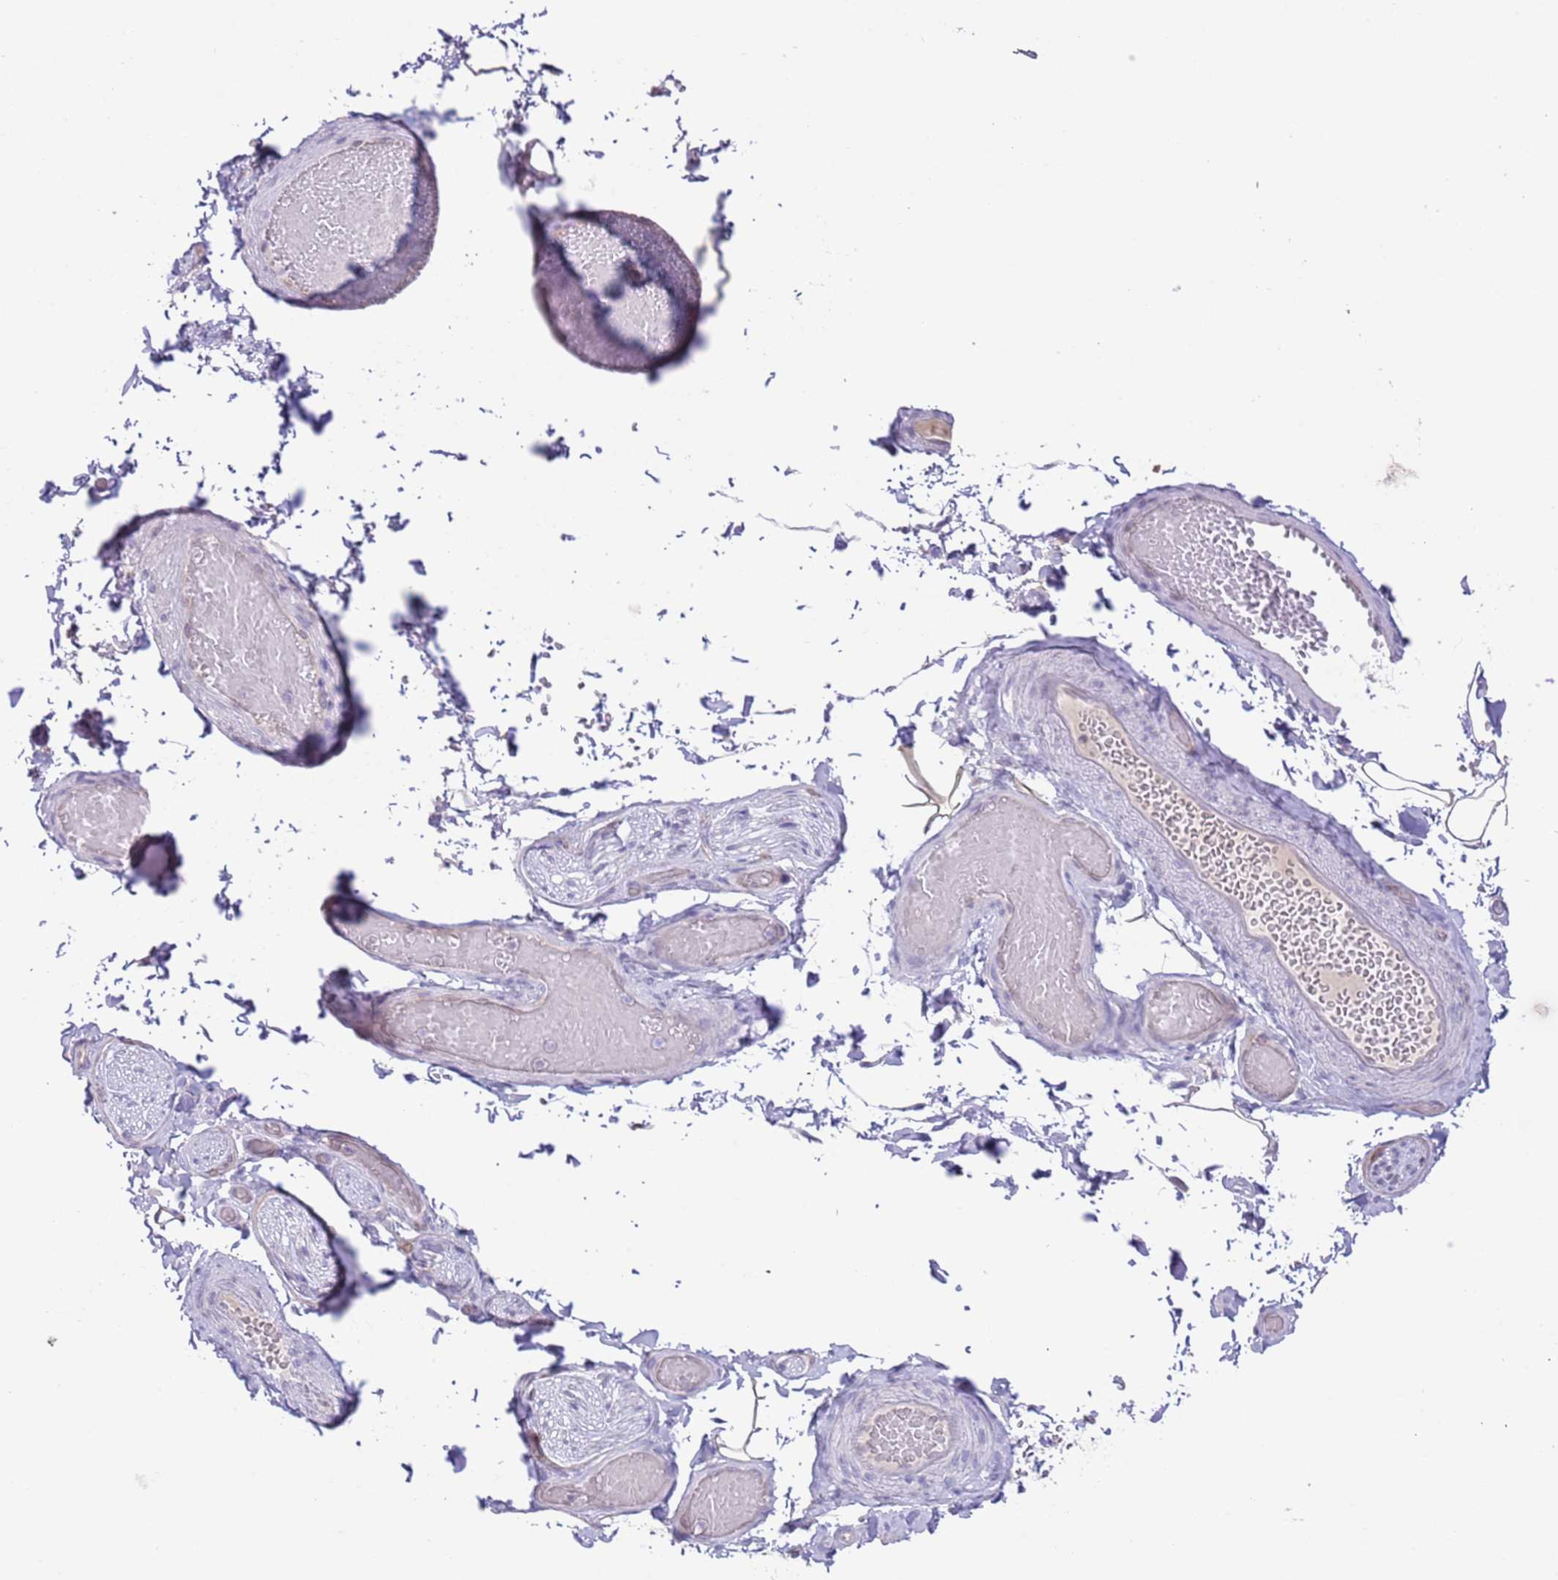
{"staining": {"intensity": "negative", "quantity": "none", "location": "none"}, "tissue": "adipose tissue", "cell_type": "Adipocytes", "image_type": "normal", "snomed": [{"axis": "morphology", "description": "Normal tissue, NOS"}, {"axis": "topography", "description": "Soft tissue"}, {"axis": "topography", "description": "Vascular tissue"}, {"axis": "topography", "description": "Peripheral nerve tissue"}], "caption": "DAB immunohistochemical staining of unremarkable human adipose tissue shows no significant positivity in adipocytes.", "gene": "EBPL", "patient": {"sex": "male", "age": 32}}